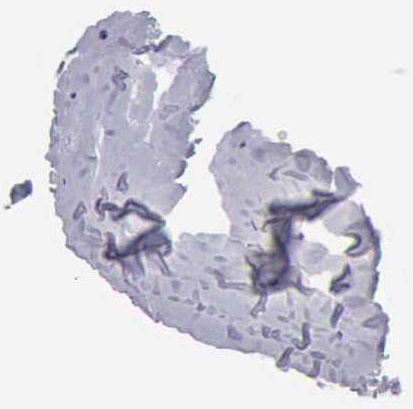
{"staining": {"intensity": "moderate", "quantity": "25%-75%", "location": "cytoplasmic/membranous"}, "tissue": "thyroid cancer", "cell_type": "Tumor cells", "image_type": "cancer", "snomed": [{"axis": "morphology", "description": "Papillary adenocarcinoma, NOS"}, {"axis": "topography", "description": "Thyroid gland"}], "caption": "The histopathology image exhibits immunohistochemical staining of thyroid cancer. There is moderate cytoplasmic/membranous positivity is seen in approximately 25%-75% of tumor cells. Using DAB (3,3'-diaminobenzidine) (brown) and hematoxylin (blue) stains, captured at high magnification using brightfield microscopy.", "gene": "CTSL", "patient": {"sex": "male", "age": 87}}